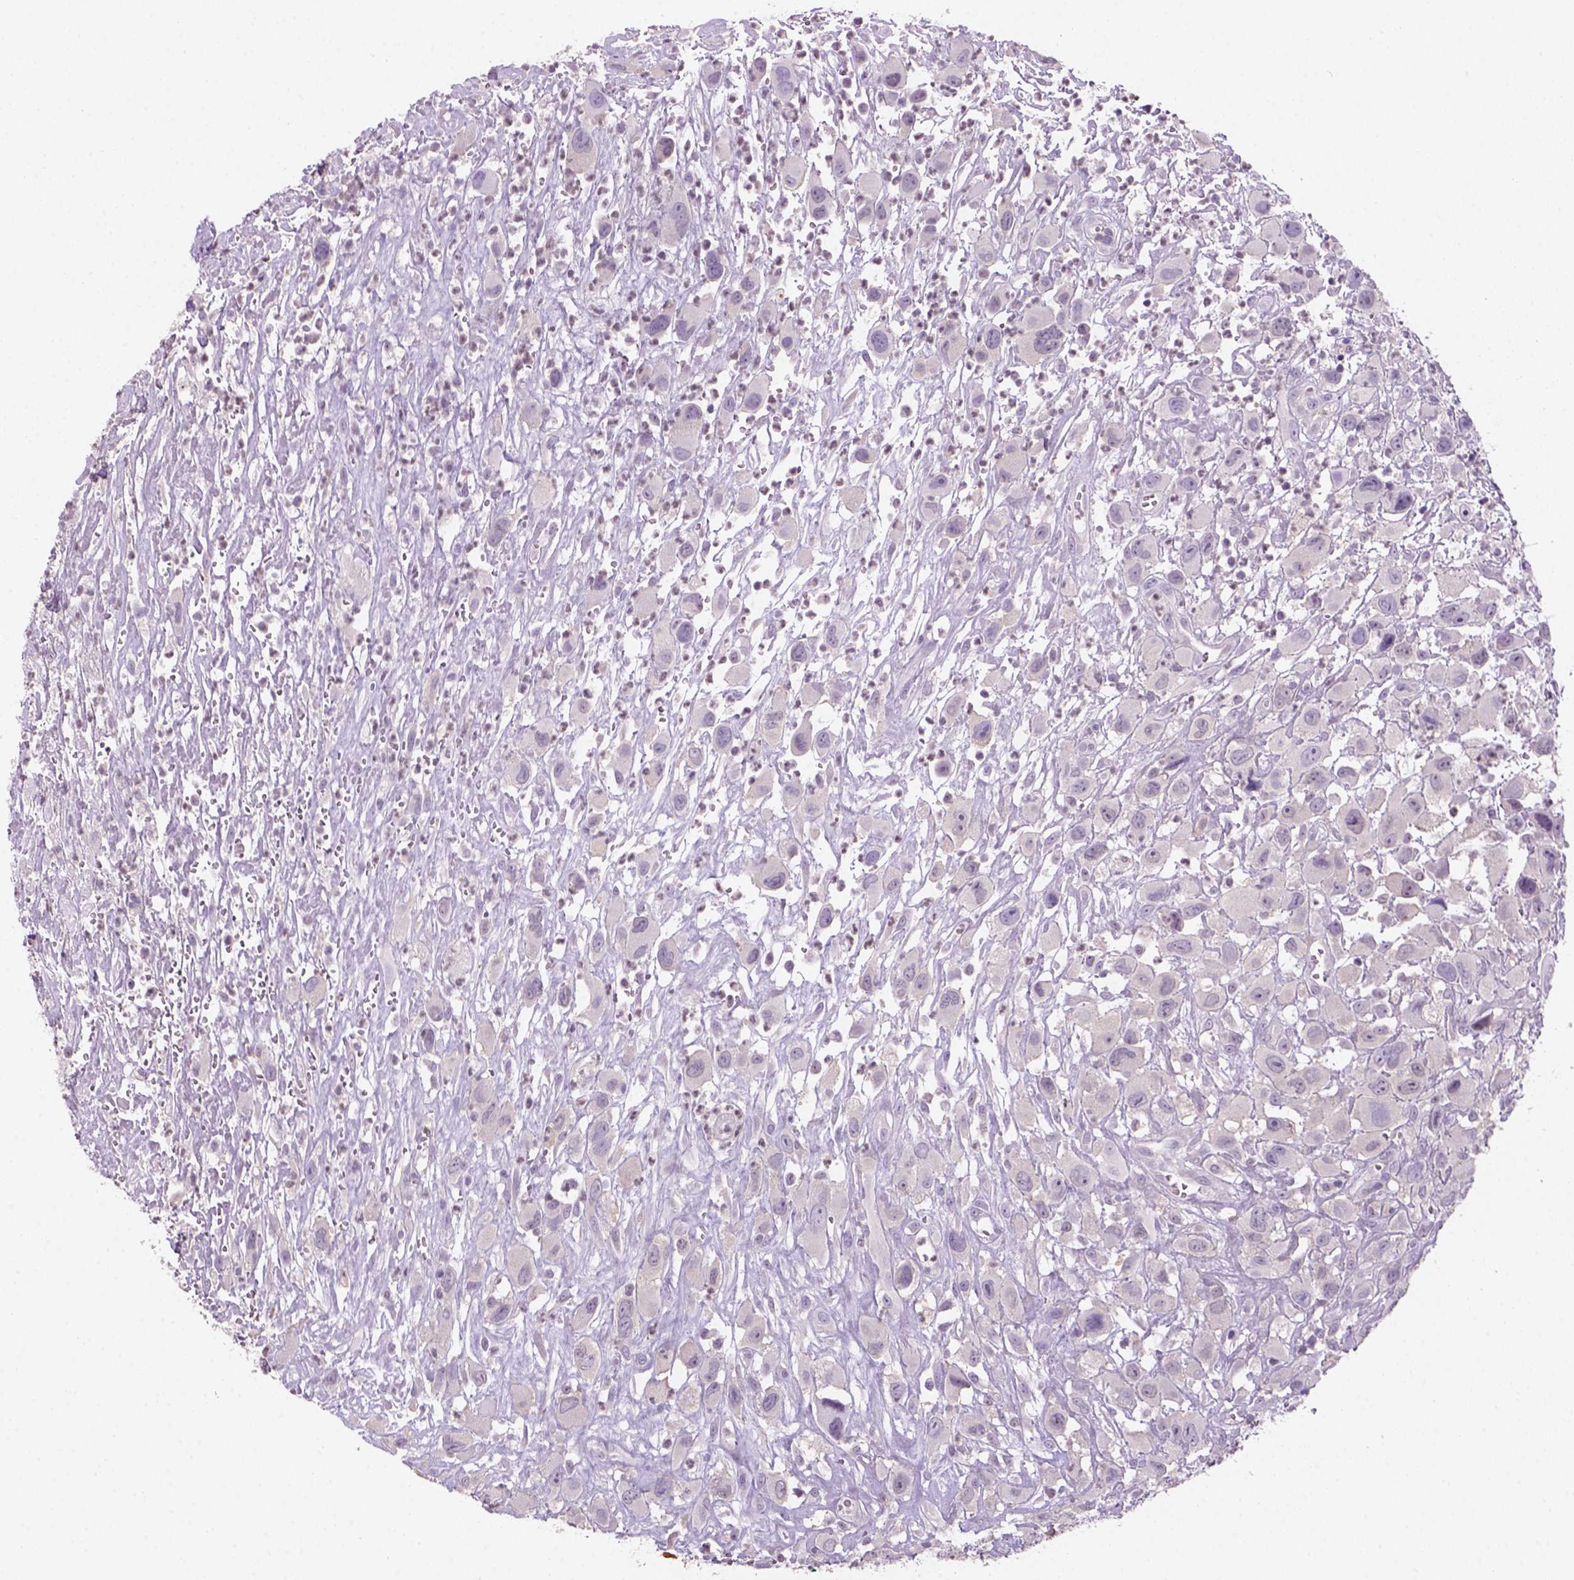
{"staining": {"intensity": "negative", "quantity": "none", "location": "none"}, "tissue": "head and neck cancer", "cell_type": "Tumor cells", "image_type": "cancer", "snomed": [{"axis": "morphology", "description": "Squamous cell carcinoma, NOS"}, {"axis": "morphology", "description": "Squamous cell carcinoma, metastatic, NOS"}, {"axis": "topography", "description": "Oral tissue"}, {"axis": "topography", "description": "Head-Neck"}], "caption": "Immunohistochemical staining of head and neck squamous cell carcinoma shows no significant positivity in tumor cells.", "gene": "GOT1", "patient": {"sex": "female", "age": 85}}